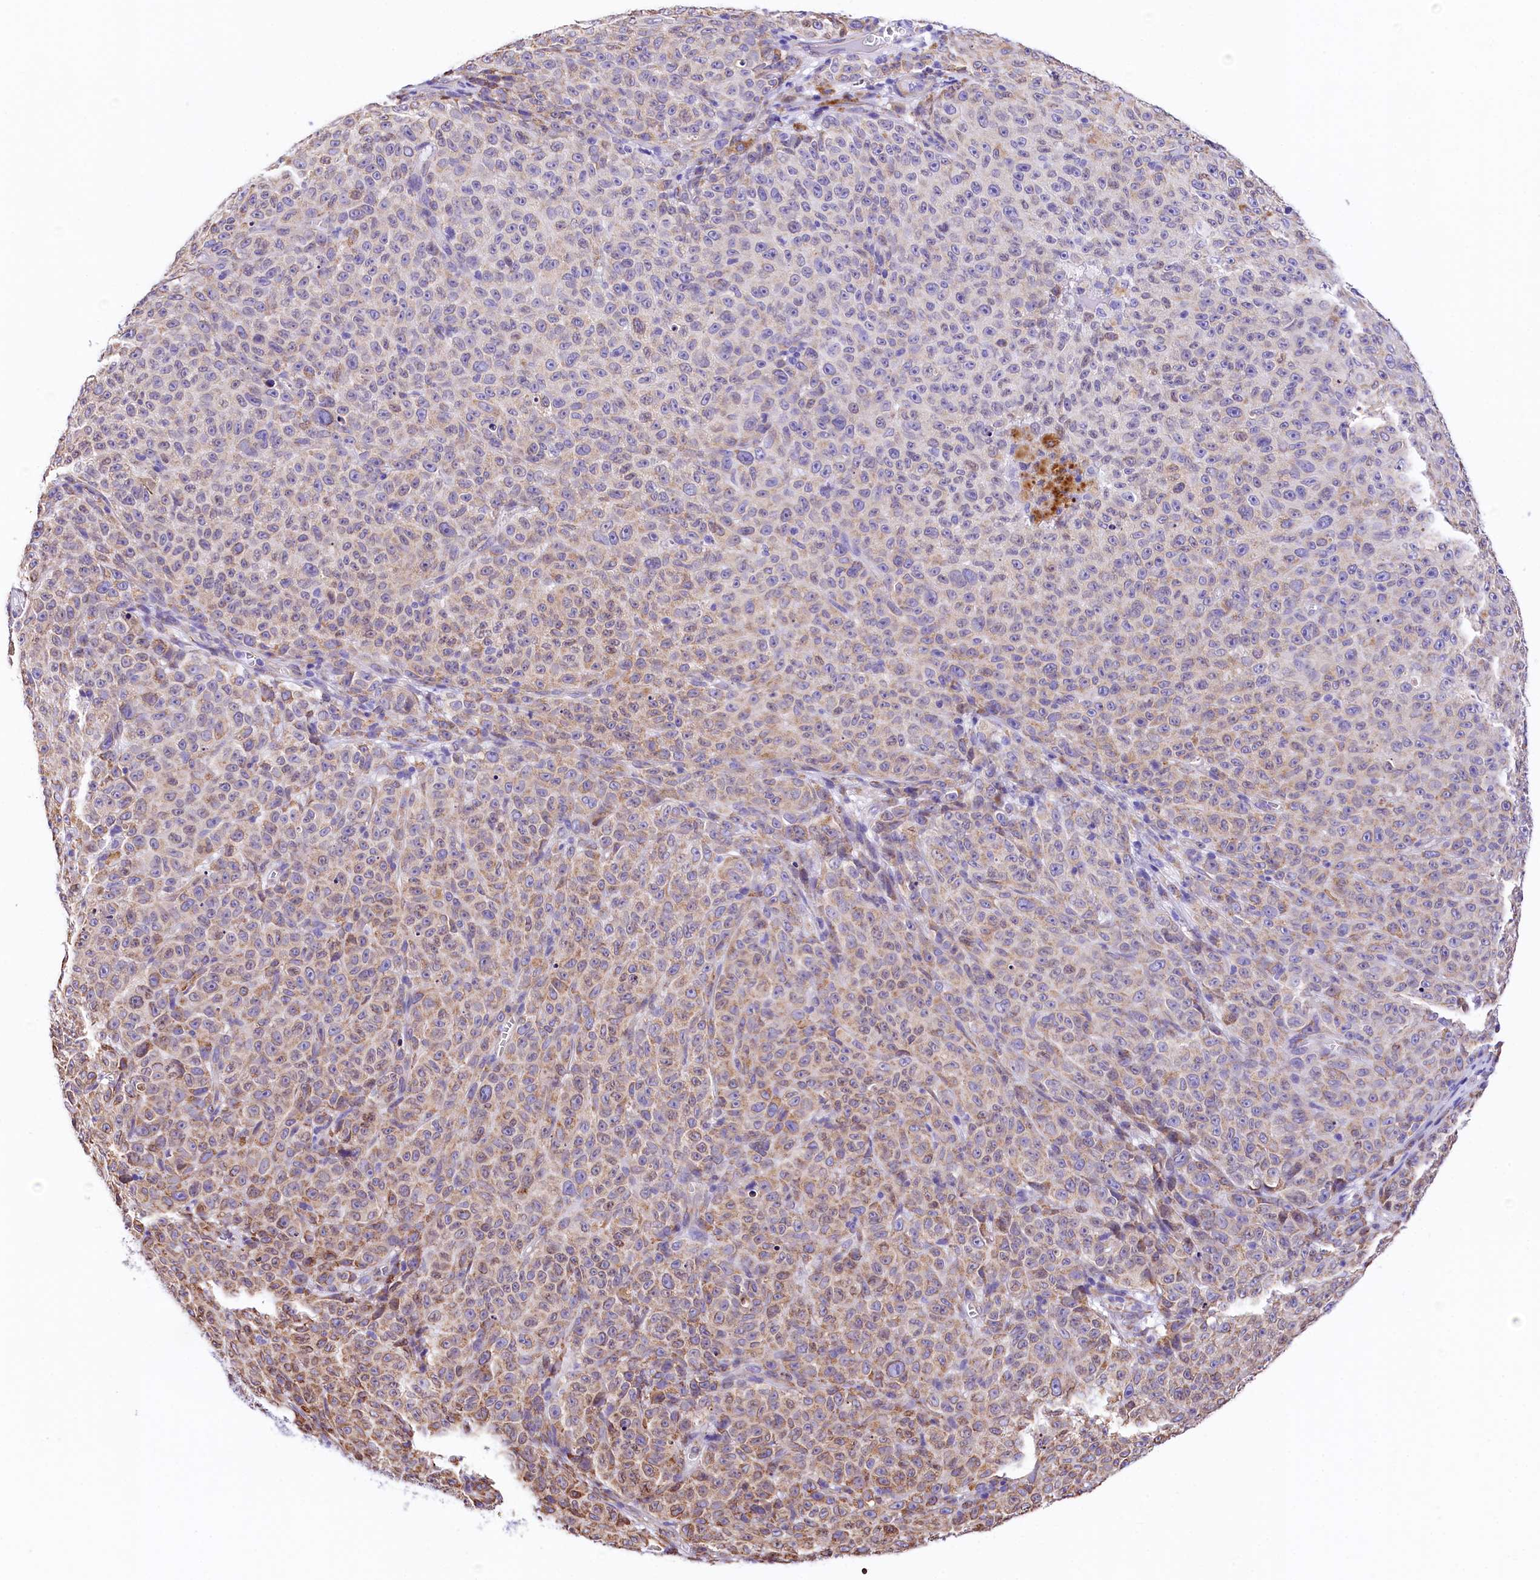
{"staining": {"intensity": "moderate", "quantity": "25%-75%", "location": "cytoplasmic/membranous"}, "tissue": "melanoma", "cell_type": "Tumor cells", "image_type": "cancer", "snomed": [{"axis": "morphology", "description": "Malignant melanoma, NOS"}, {"axis": "topography", "description": "Skin"}], "caption": "Brown immunohistochemical staining in human melanoma demonstrates moderate cytoplasmic/membranous positivity in about 25%-75% of tumor cells.", "gene": "ITGA1", "patient": {"sex": "female", "age": 82}}